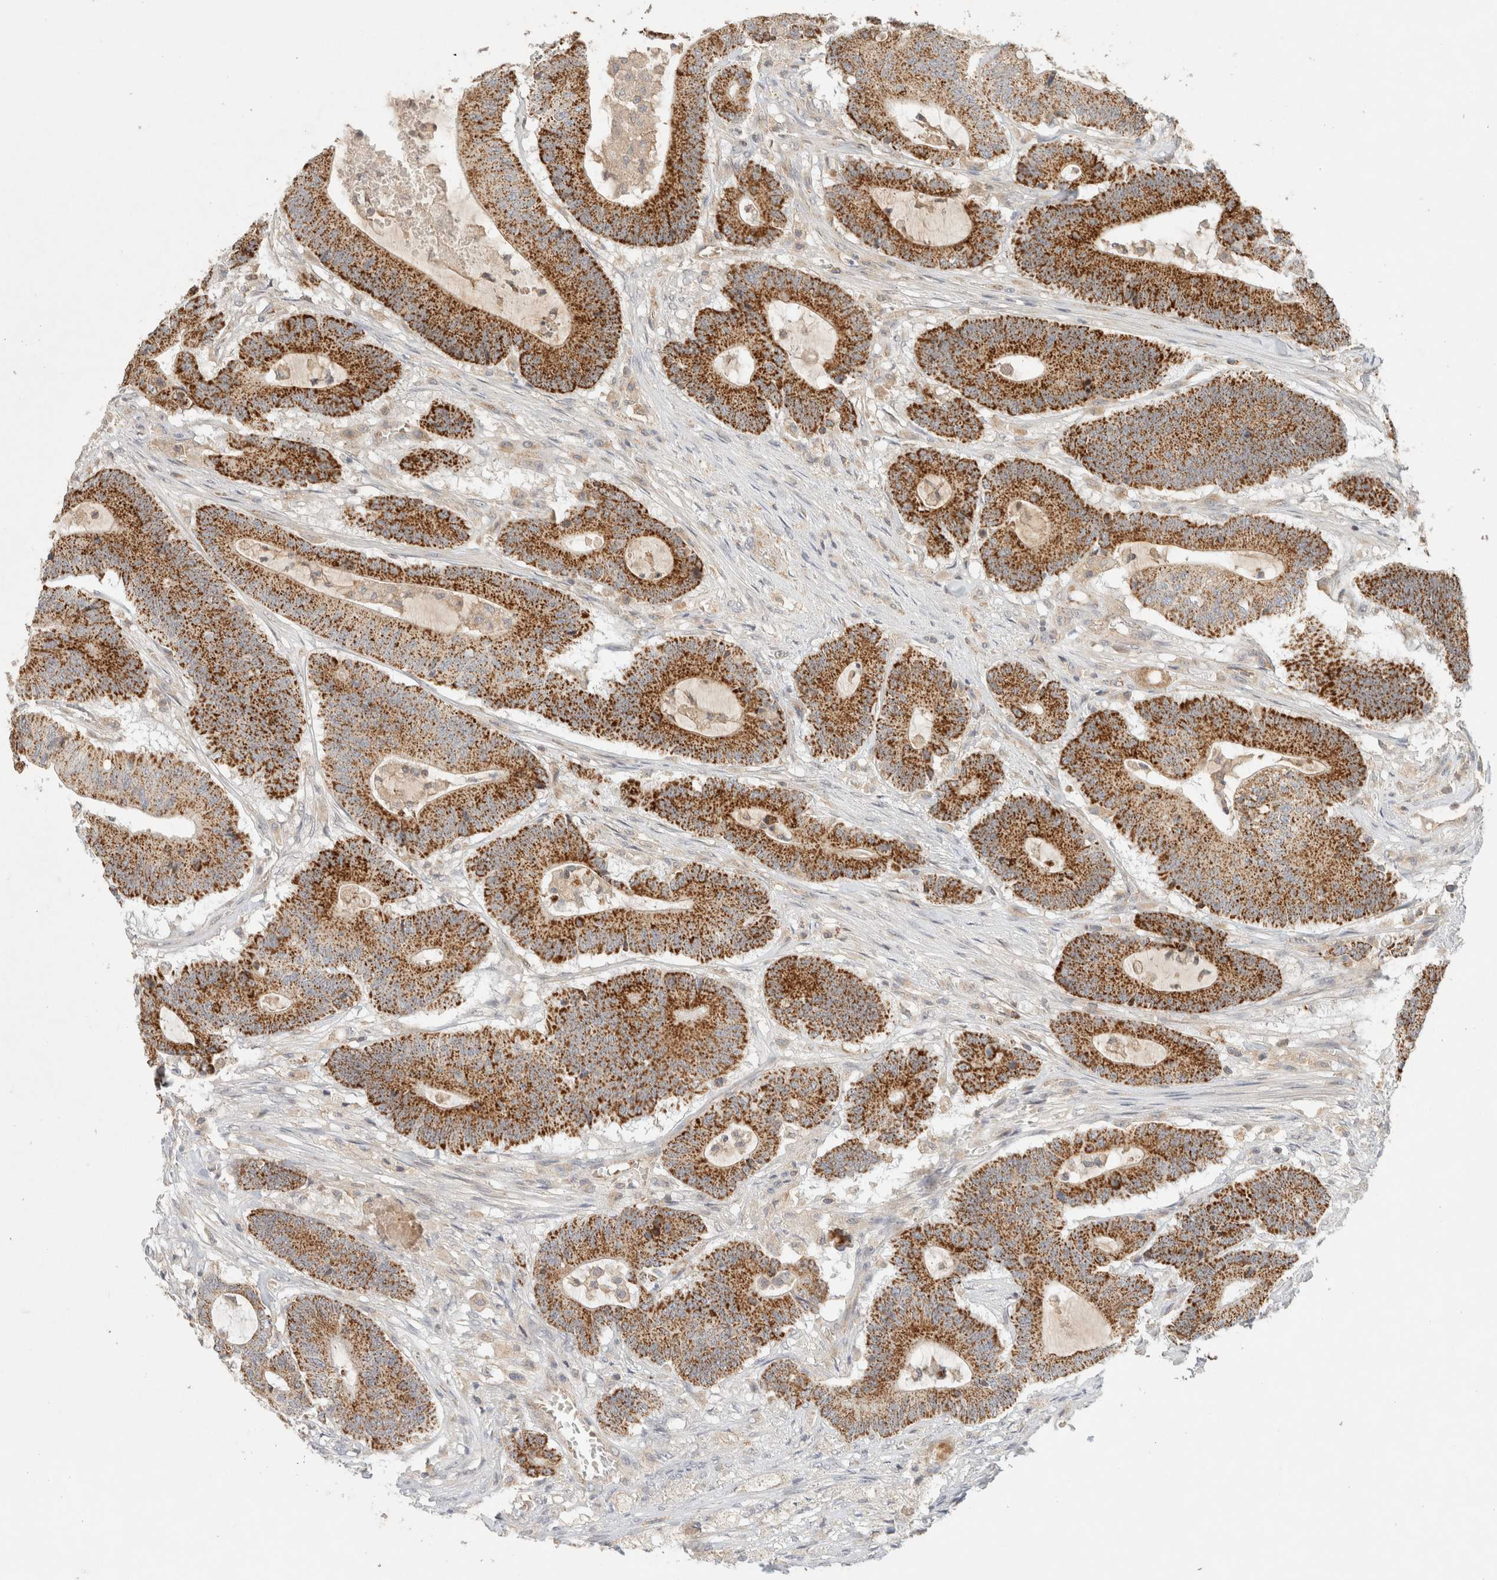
{"staining": {"intensity": "strong", "quantity": ">75%", "location": "cytoplasmic/membranous"}, "tissue": "colorectal cancer", "cell_type": "Tumor cells", "image_type": "cancer", "snomed": [{"axis": "morphology", "description": "Adenocarcinoma, NOS"}, {"axis": "topography", "description": "Colon"}], "caption": "IHC of human colorectal cancer demonstrates high levels of strong cytoplasmic/membranous staining in approximately >75% of tumor cells.", "gene": "MRM3", "patient": {"sex": "female", "age": 84}}